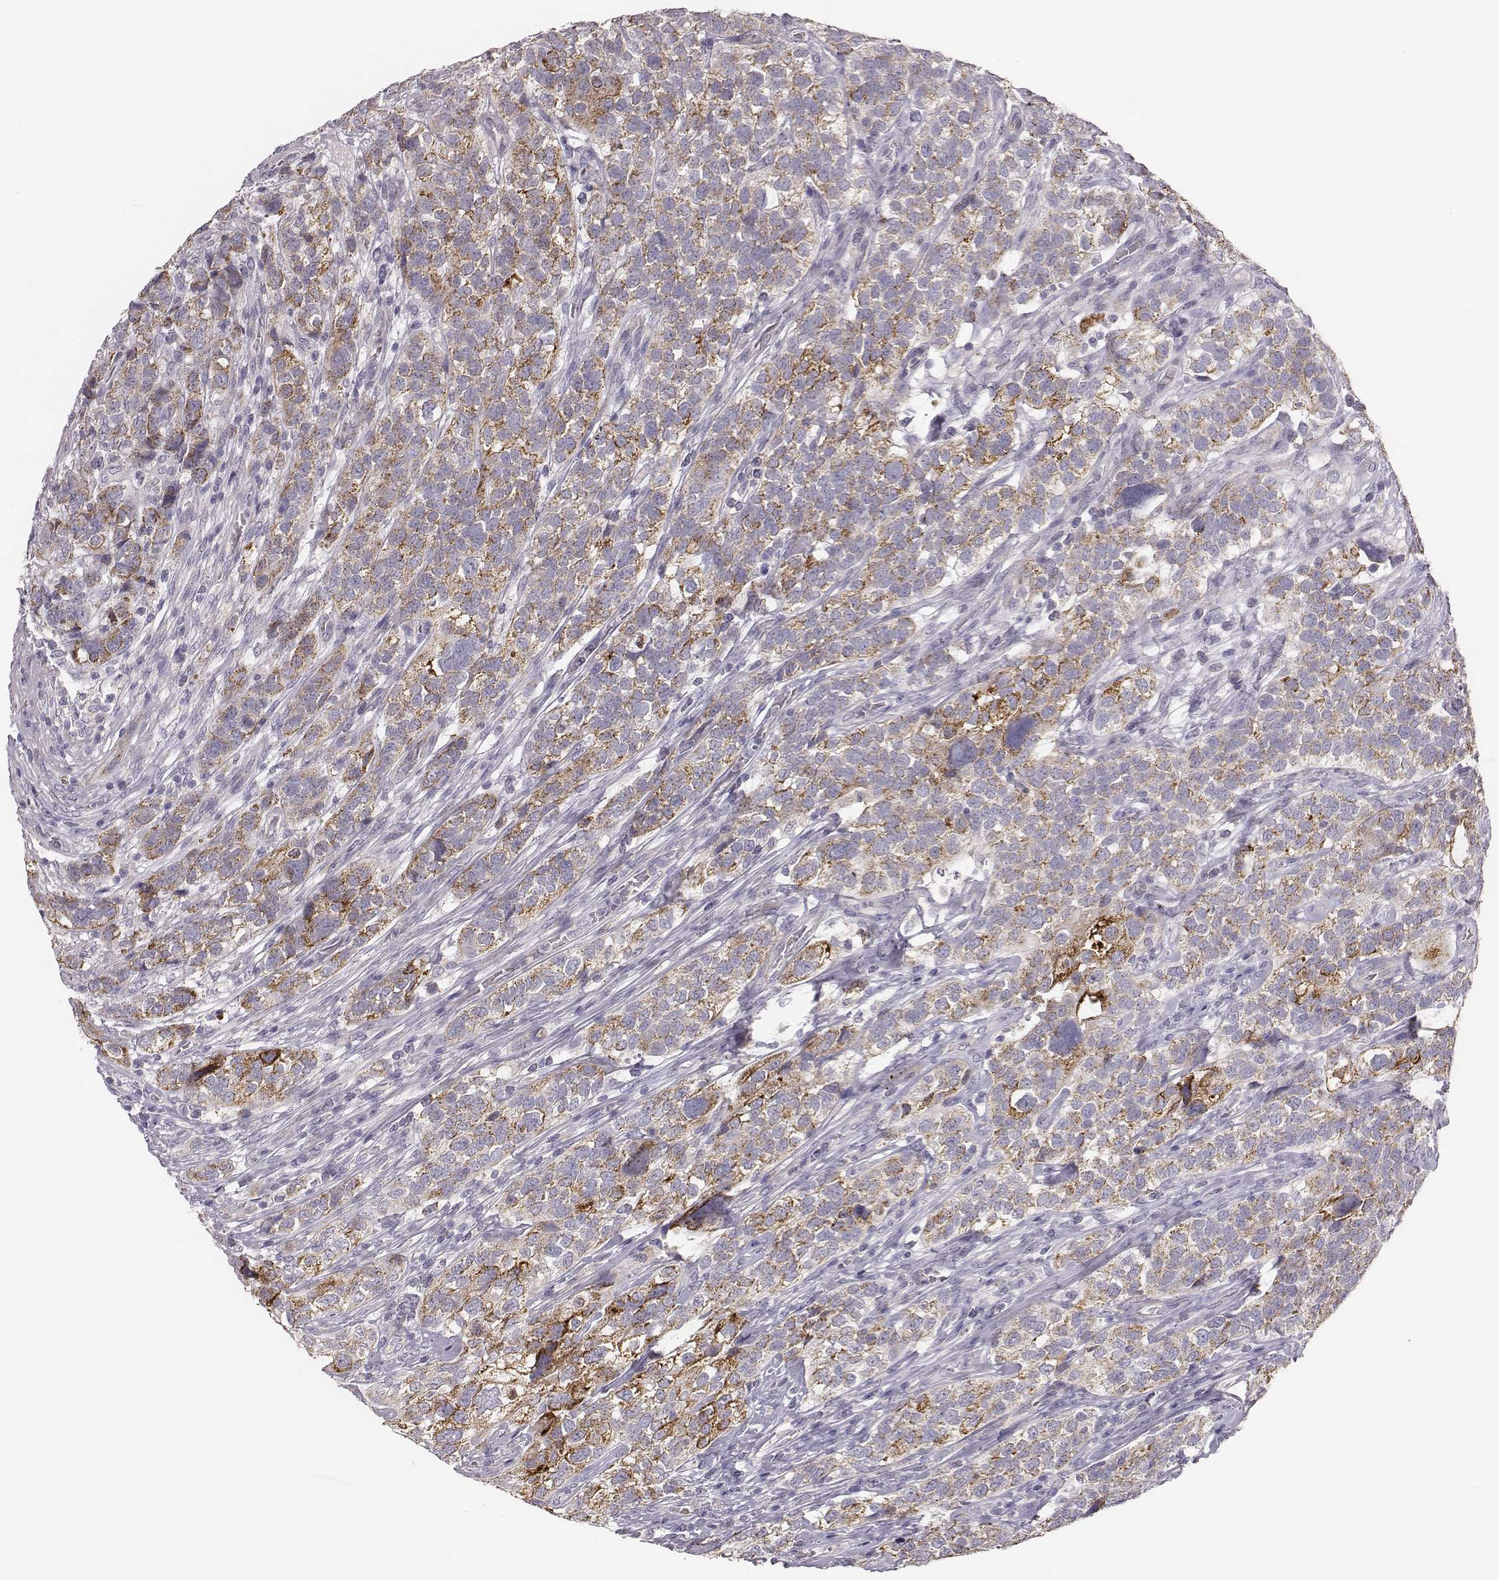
{"staining": {"intensity": "moderate", "quantity": ">75%", "location": "cytoplasmic/membranous"}, "tissue": "urothelial cancer", "cell_type": "Tumor cells", "image_type": "cancer", "snomed": [{"axis": "morphology", "description": "Urothelial carcinoma, High grade"}, {"axis": "topography", "description": "Urinary bladder"}], "caption": "DAB (3,3'-diaminobenzidine) immunohistochemical staining of human urothelial cancer demonstrates moderate cytoplasmic/membranous protein staining in about >75% of tumor cells.", "gene": "ABCD3", "patient": {"sex": "female", "age": 58}}